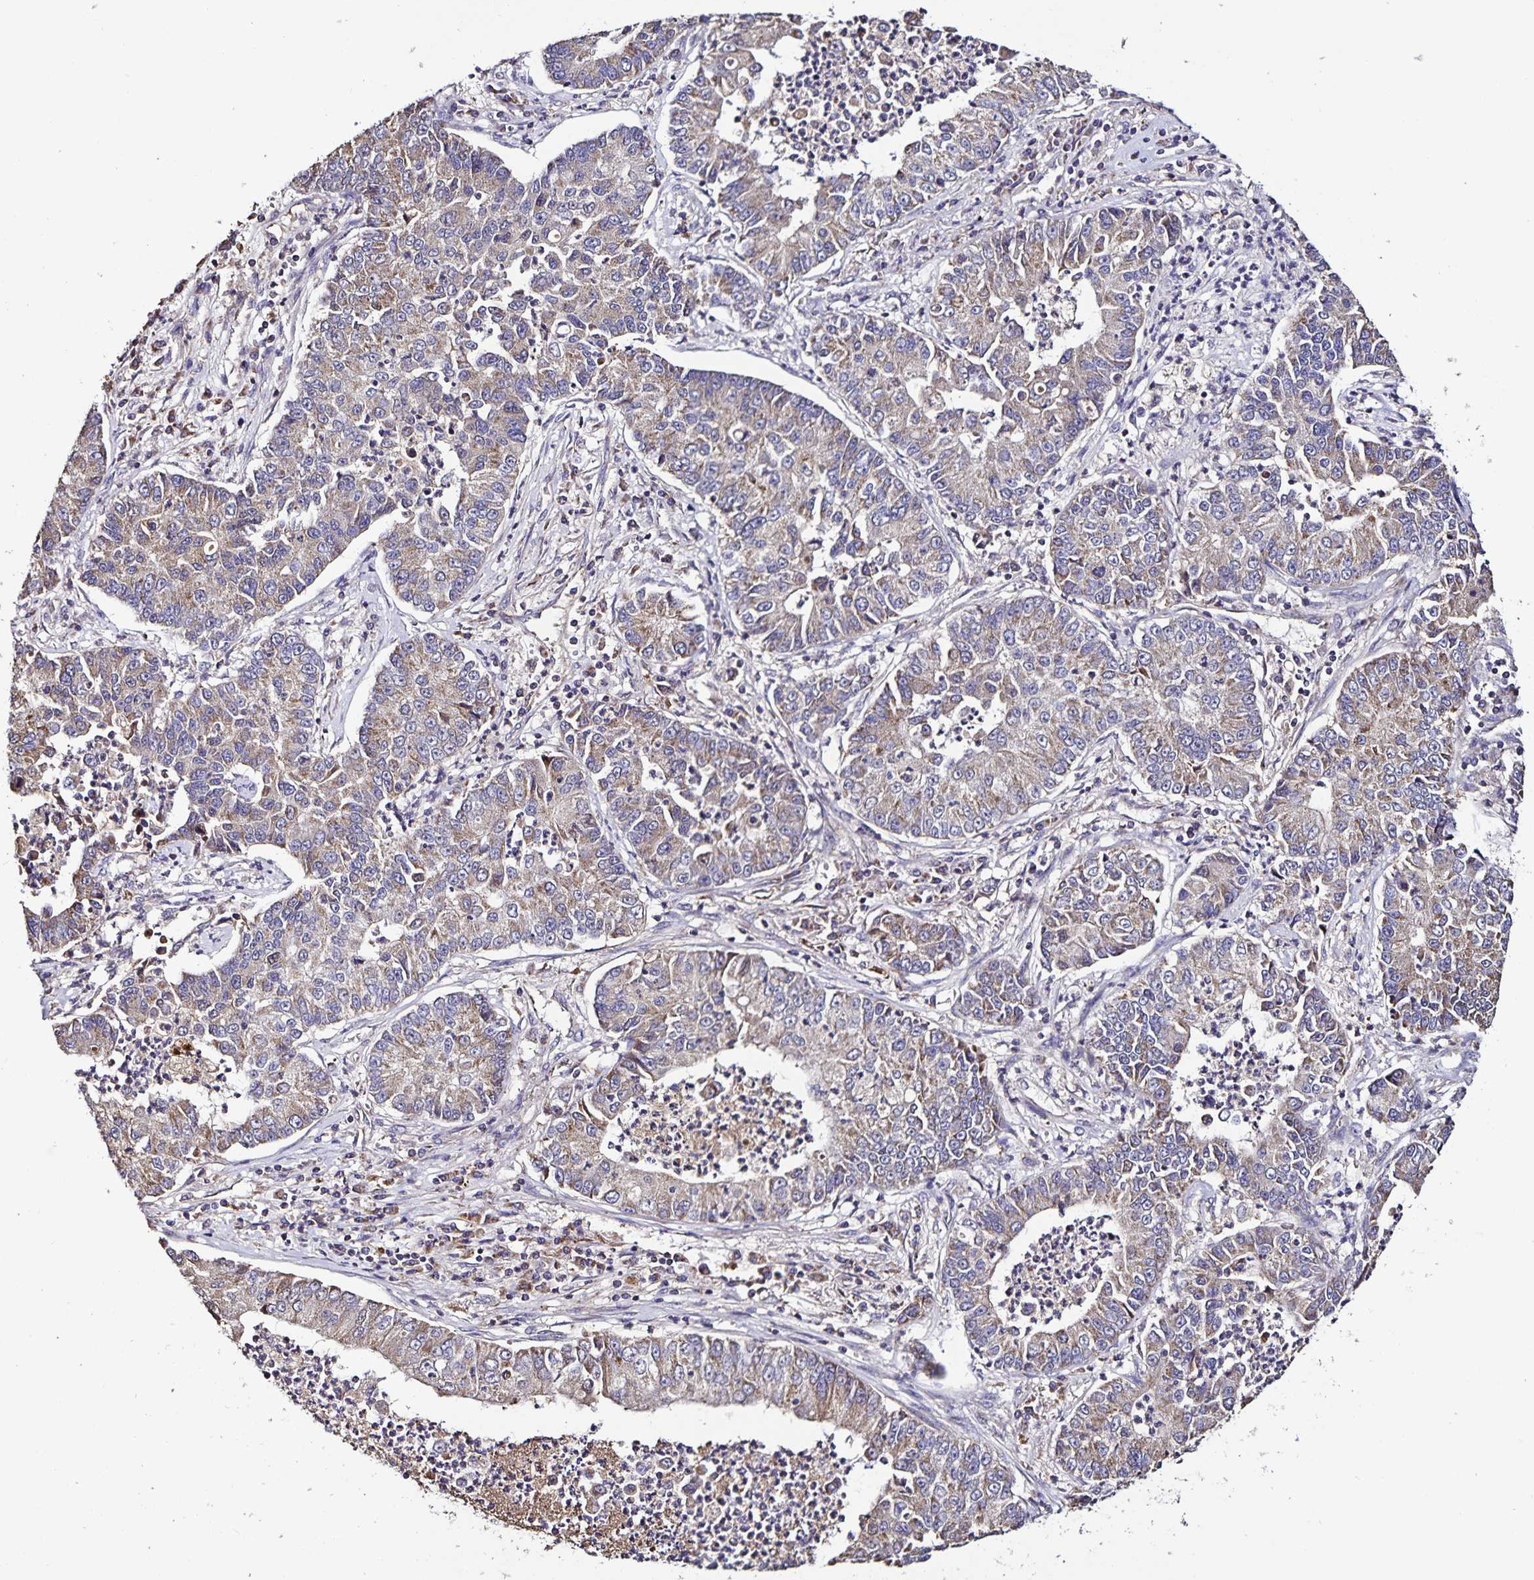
{"staining": {"intensity": "weak", "quantity": "25%-75%", "location": "cytoplasmic/membranous"}, "tissue": "lung cancer", "cell_type": "Tumor cells", "image_type": "cancer", "snomed": [{"axis": "morphology", "description": "Adenocarcinoma, NOS"}, {"axis": "topography", "description": "Lung"}], "caption": "Approximately 25%-75% of tumor cells in human lung cancer (adenocarcinoma) demonstrate weak cytoplasmic/membranous protein positivity as visualized by brown immunohistochemical staining.", "gene": "MAN1A1", "patient": {"sex": "female", "age": 57}}